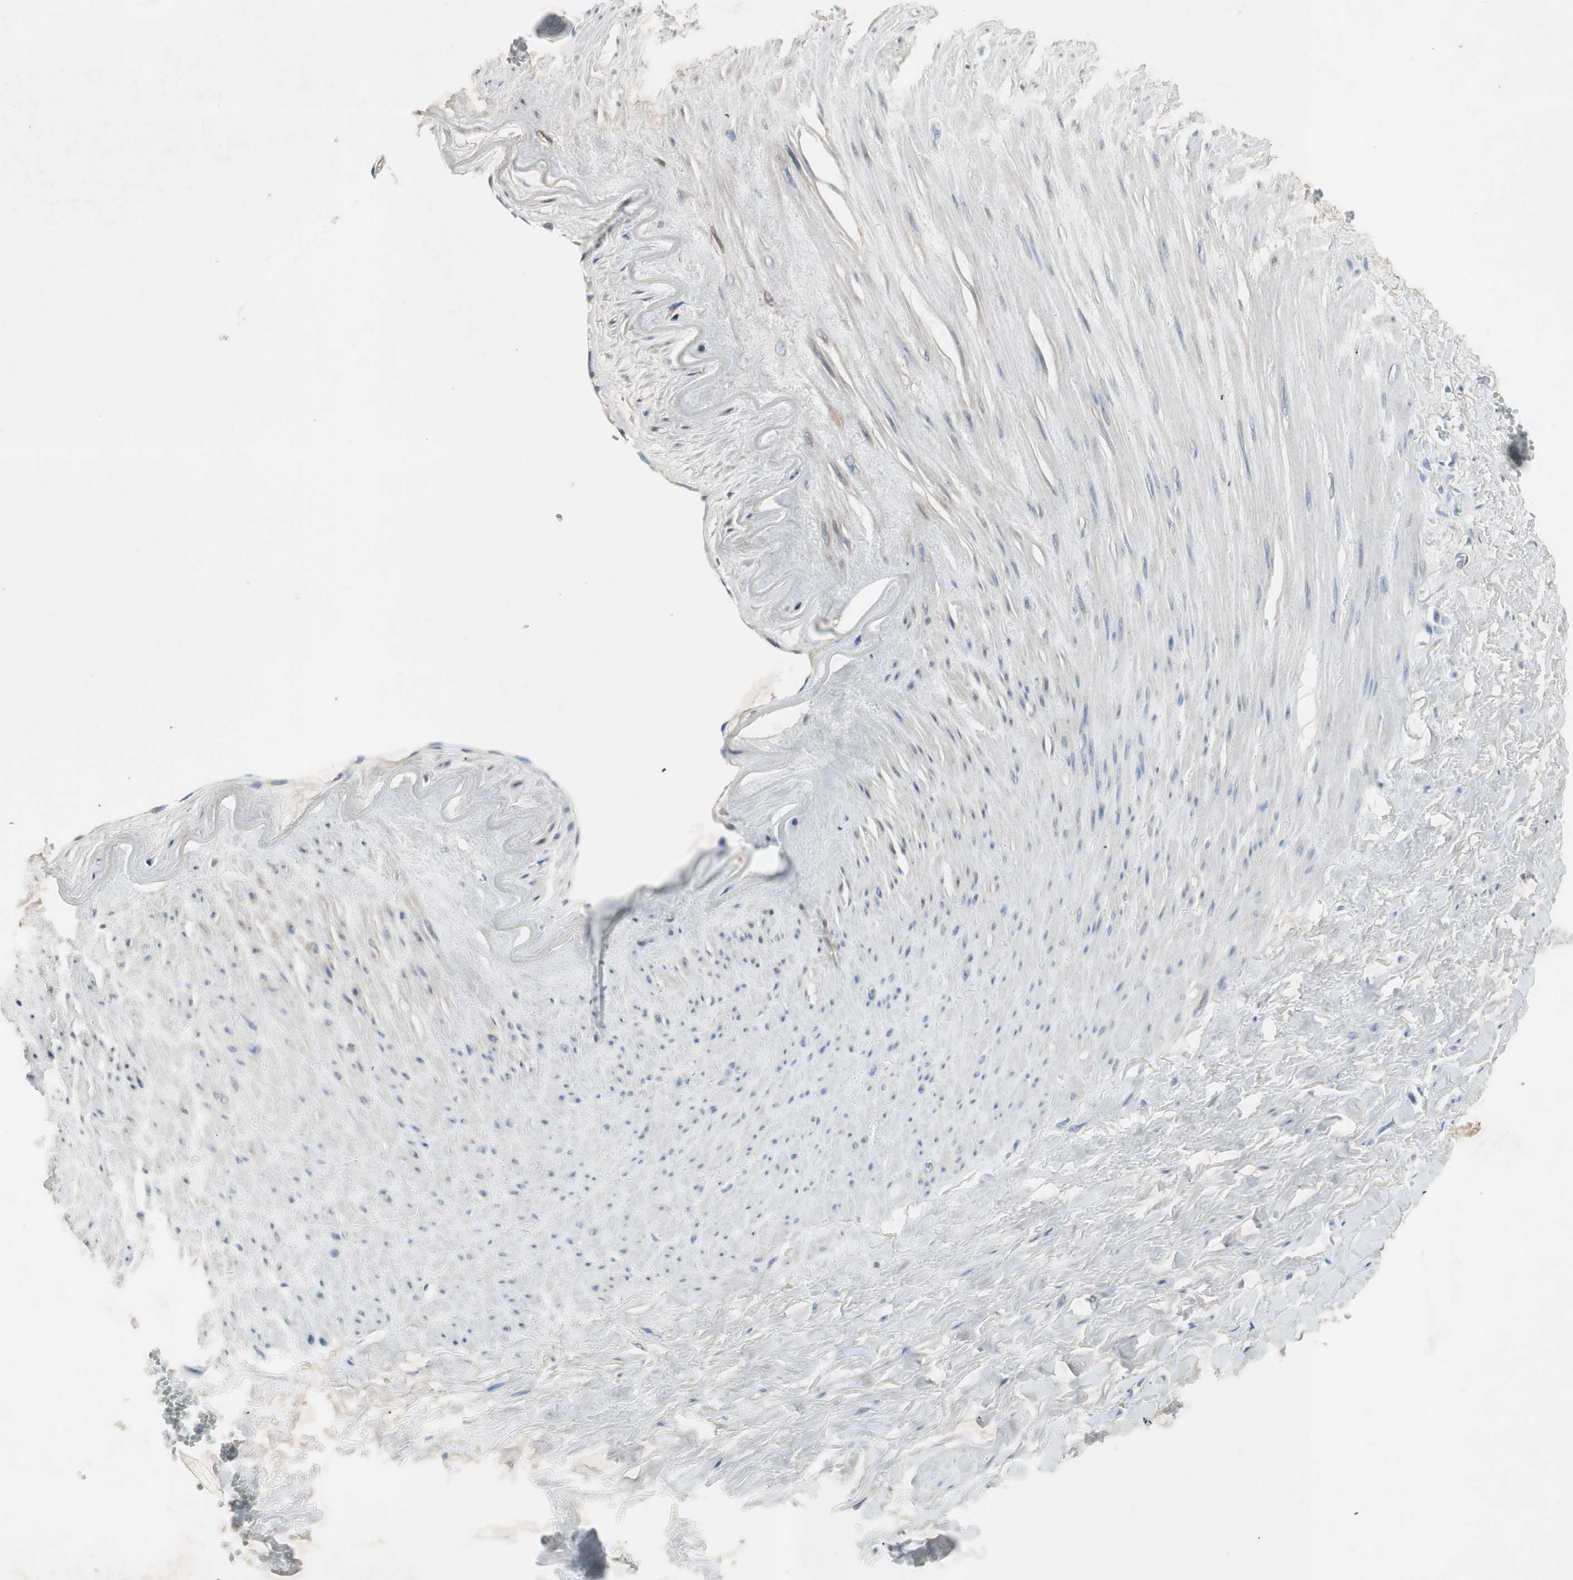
{"staining": {"intensity": "negative", "quantity": "none", "location": "none"}, "tissue": "adipose tissue", "cell_type": "Adipocytes", "image_type": "normal", "snomed": [{"axis": "morphology", "description": "Normal tissue, NOS"}, {"axis": "topography", "description": "Adipose tissue"}, {"axis": "topography", "description": "Peripheral nerve tissue"}], "caption": "IHC photomicrograph of unremarkable human adipose tissue stained for a protein (brown), which exhibits no positivity in adipocytes.", "gene": "PRRG4", "patient": {"sex": "male", "age": 52}}